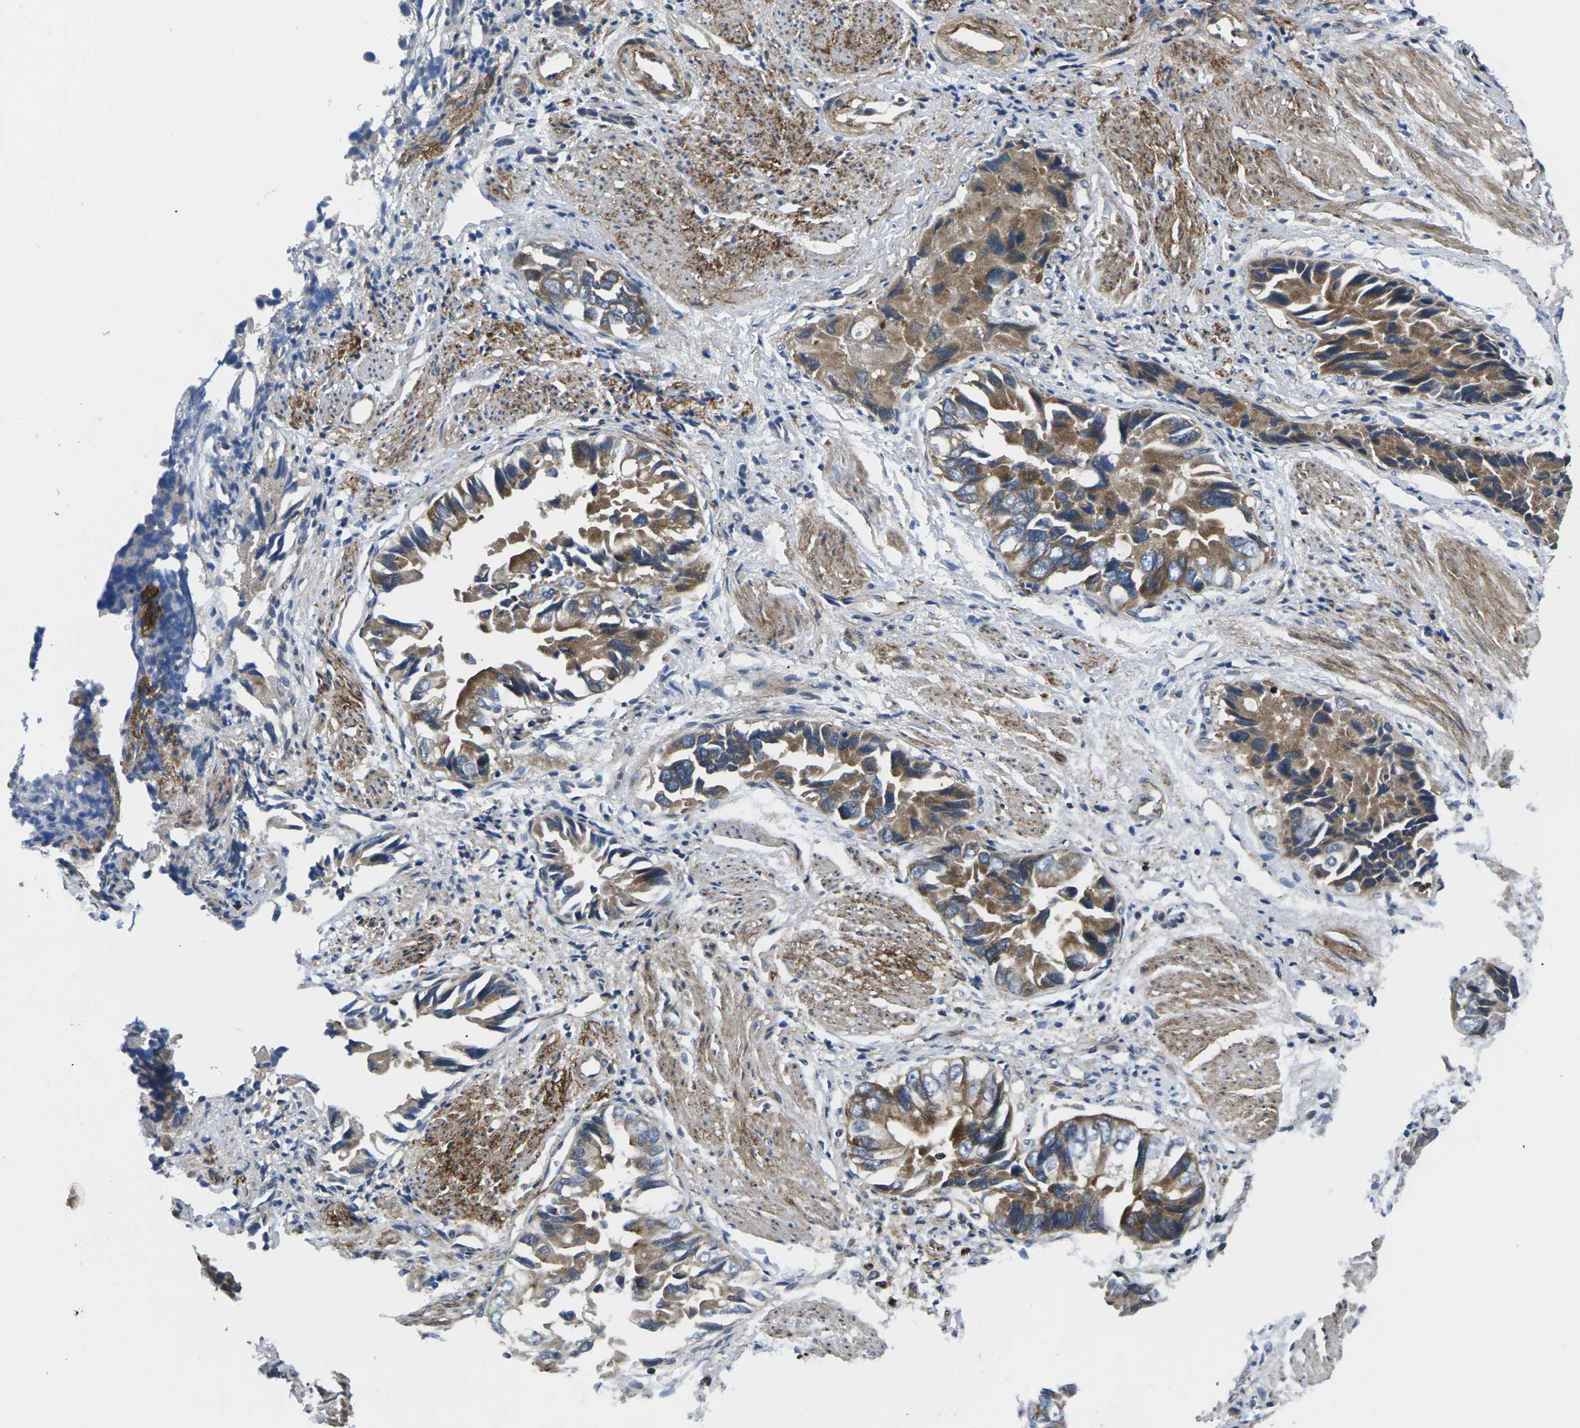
{"staining": {"intensity": "moderate", "quantity": ">75%", "location": "cytoplasmic/membranous"}, "tissue": "liver cancer", "cell_type": "Tumor cells", "image_type": "cancer", "snomed": [{"axis": "morphology", "description": "Cholangiocarcinoma"}, {"axis": "topography", "description": "Liver"}], "caption": "Moderate cytoplasmic/membranous protein expression is present in approximately >75% of tumor cells in liver cholangiocarcinoma.", "gene": "PLCE1", "patient": {"sex": "female", "age": 79}}